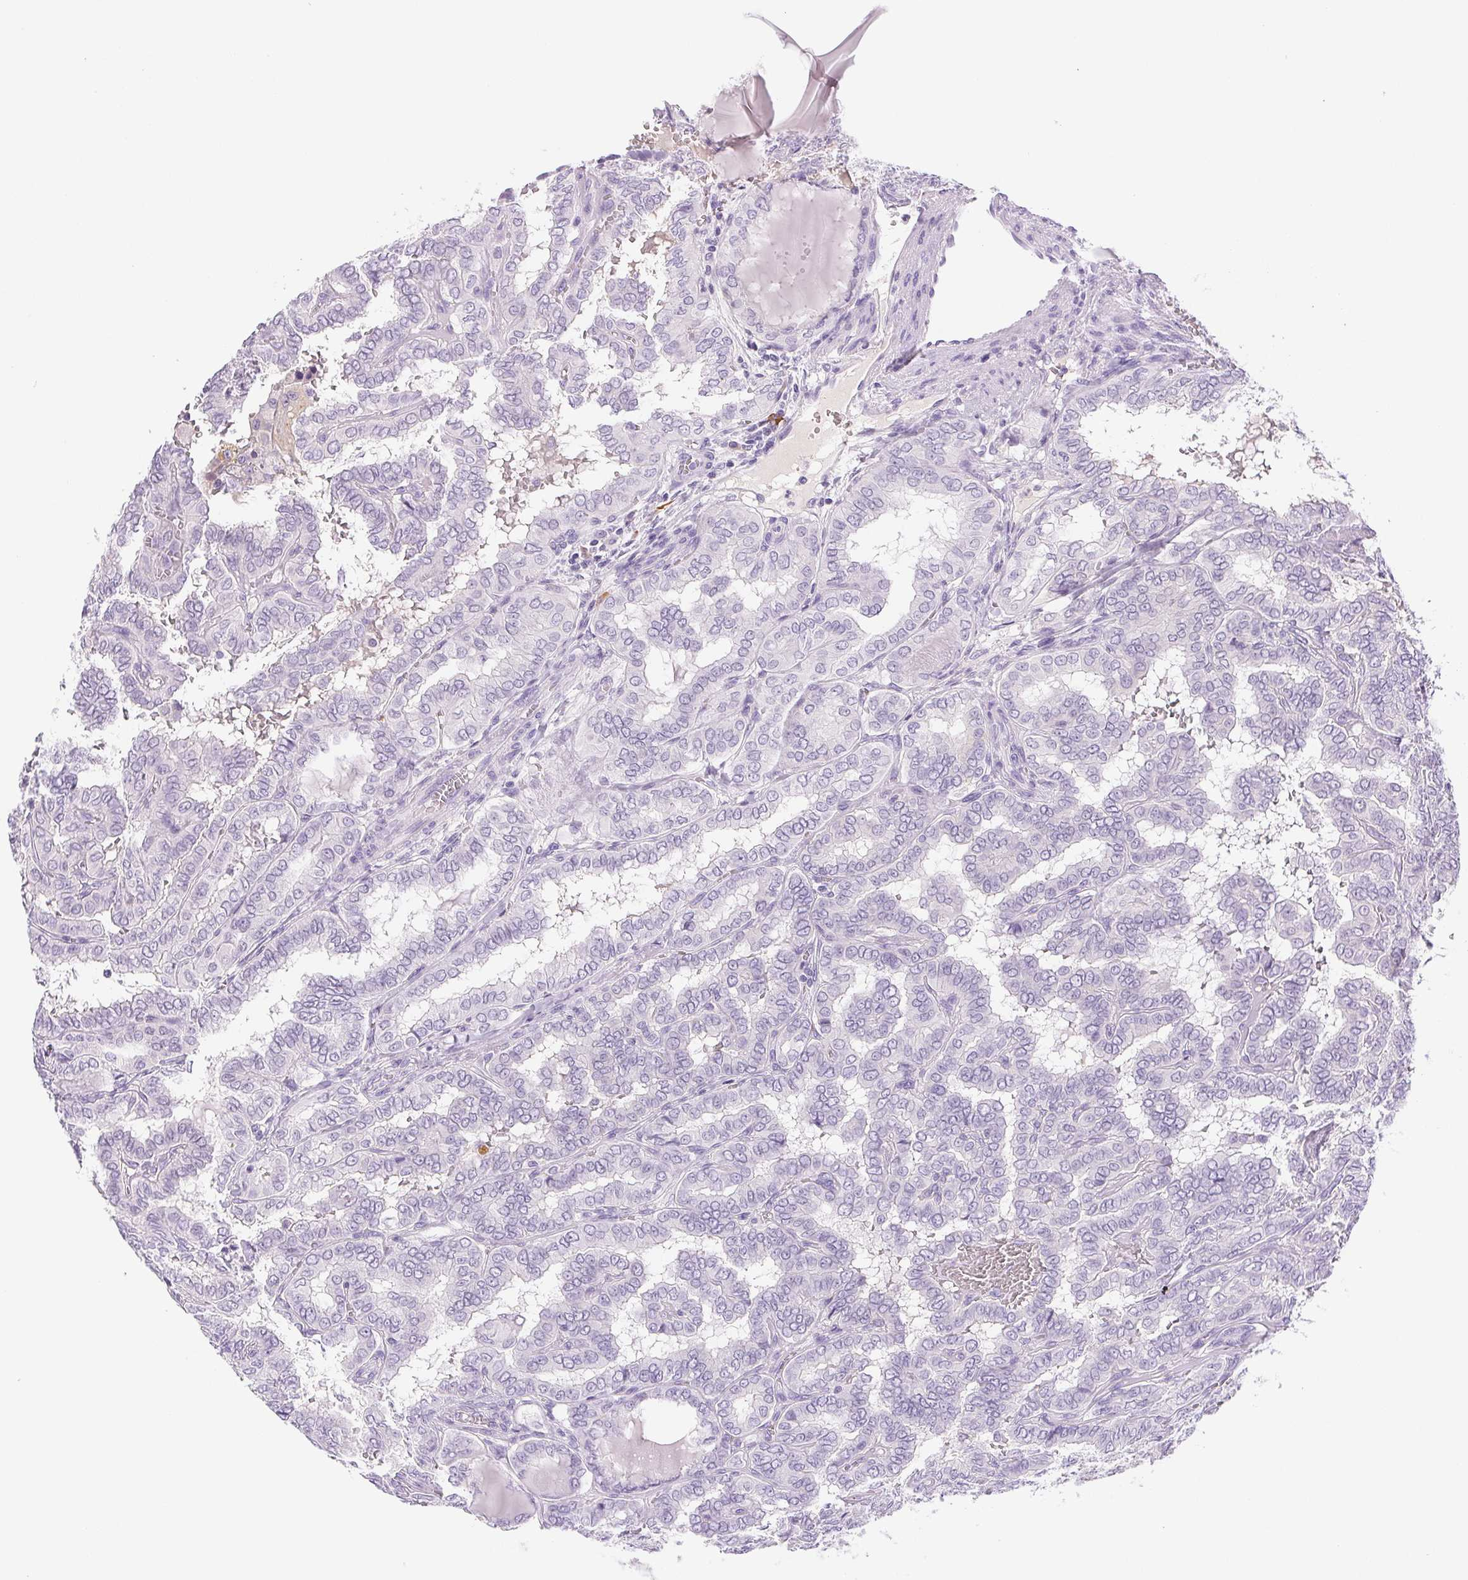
{"staining": {"intensity": "negative", "quantity": "none", "location": "none"}, "tissue": "thyroid cancer", "cell_type": "Tumor cells", "image_type": "cancer", "snomed": [{"axis": "morphology", "description": "Papillary adenocarcinoma, NOS"}, {"axis": "topography", "description": "Thyroid gland"}], "caption": "Tumor cells are negative for brown protein staining in thyroid cancer (papillary adenocarcinoma).", "gene": "IFIT1B", "patient": {"sex": "female", "age": 46}}